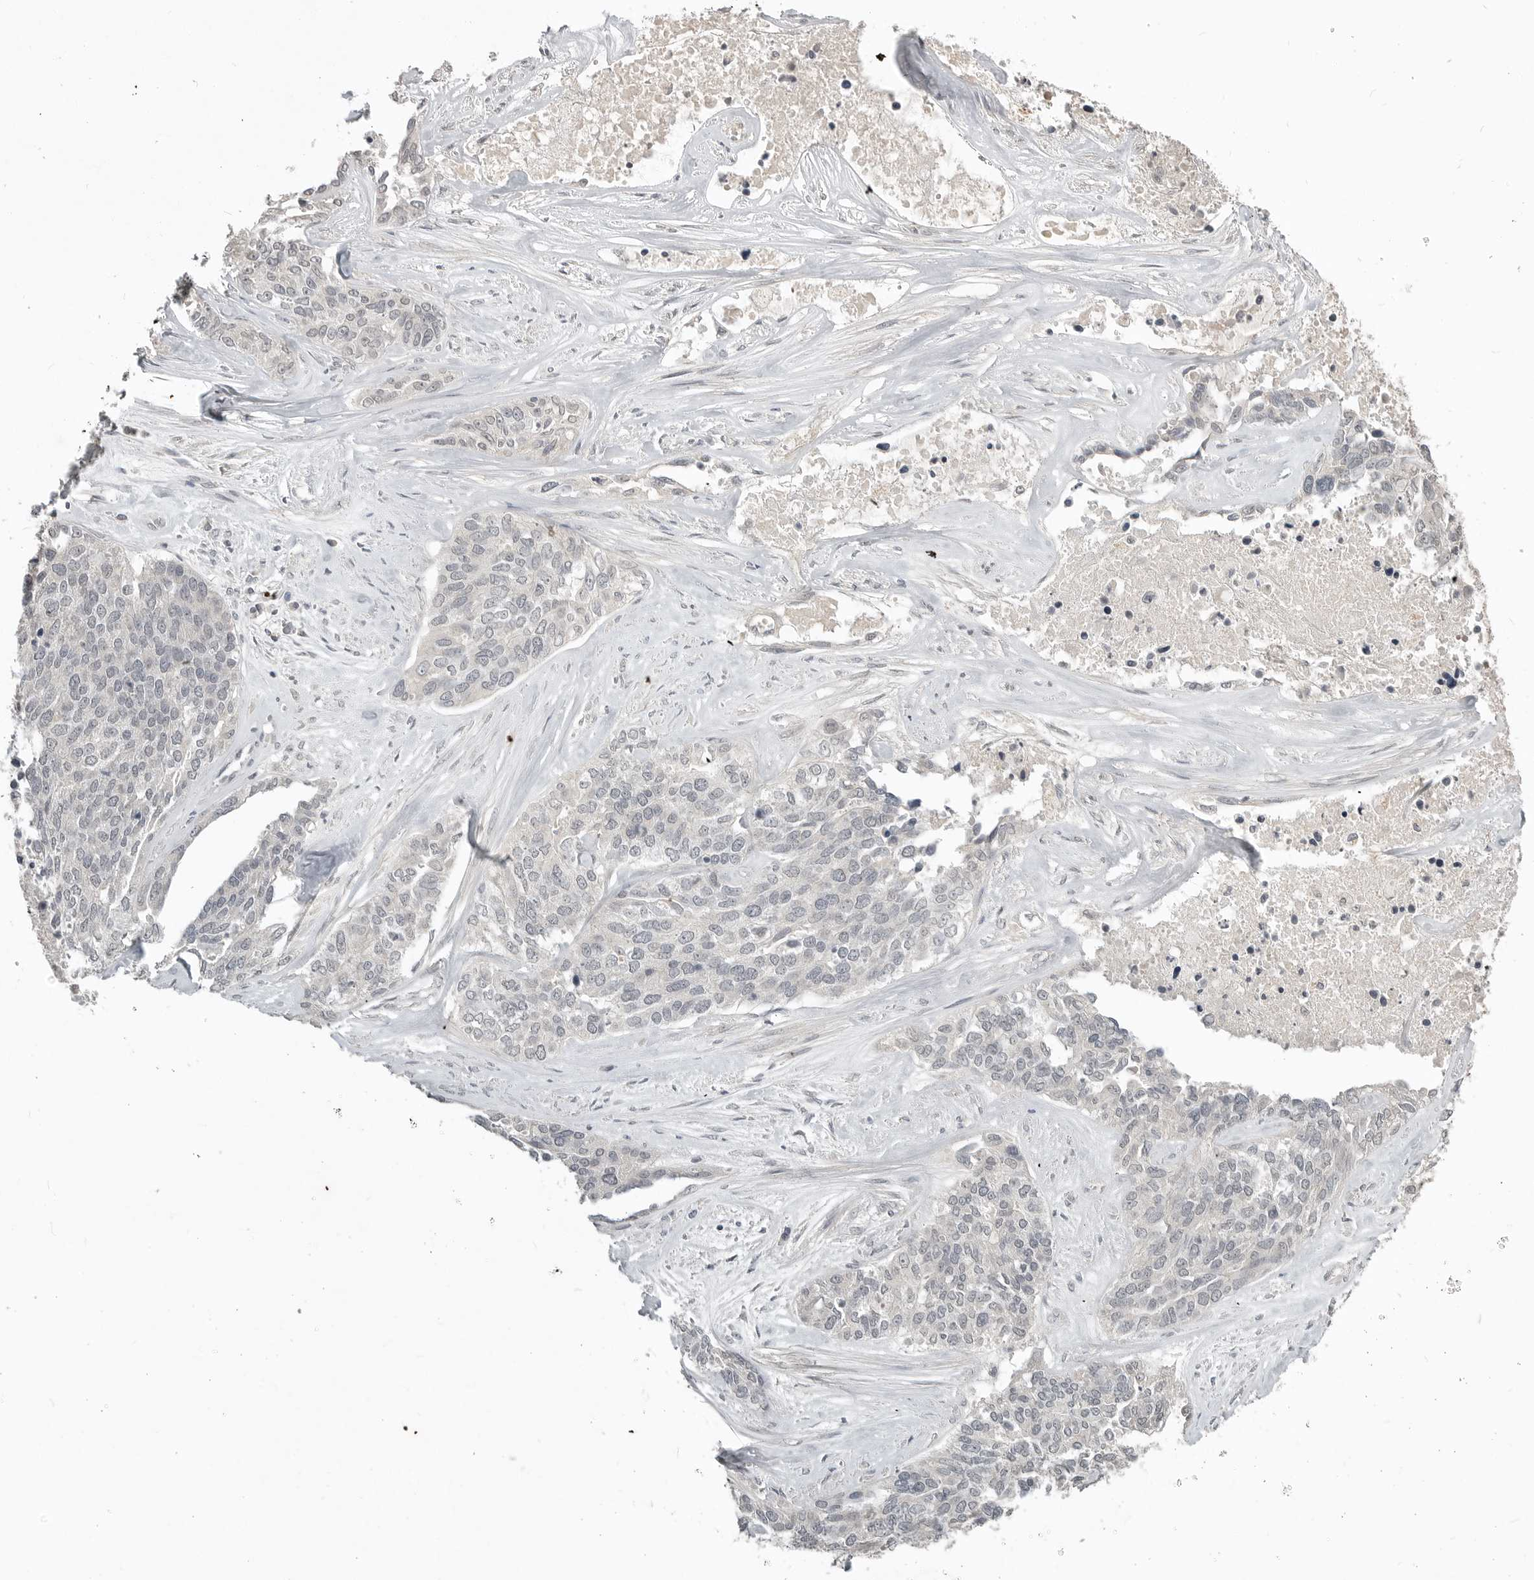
{"staining": {"intensity": "negative", "quantity": "none", "location": "none"}, "tissue": "ovarian cancer", "cell_type": "Tumor cells", "image_type": "cancer", "snomed": [{"axis": "morphology", "description": "Cystadenocarcinoma, serous, NOS"}, {"axis": "topography", "description": "Ovary"}], "caption": "The micrograph reveals no staining of tumor cells in ovarian cancer.", "gene": "FOXP3", "patient": {"sex": "female", "age": 44}}